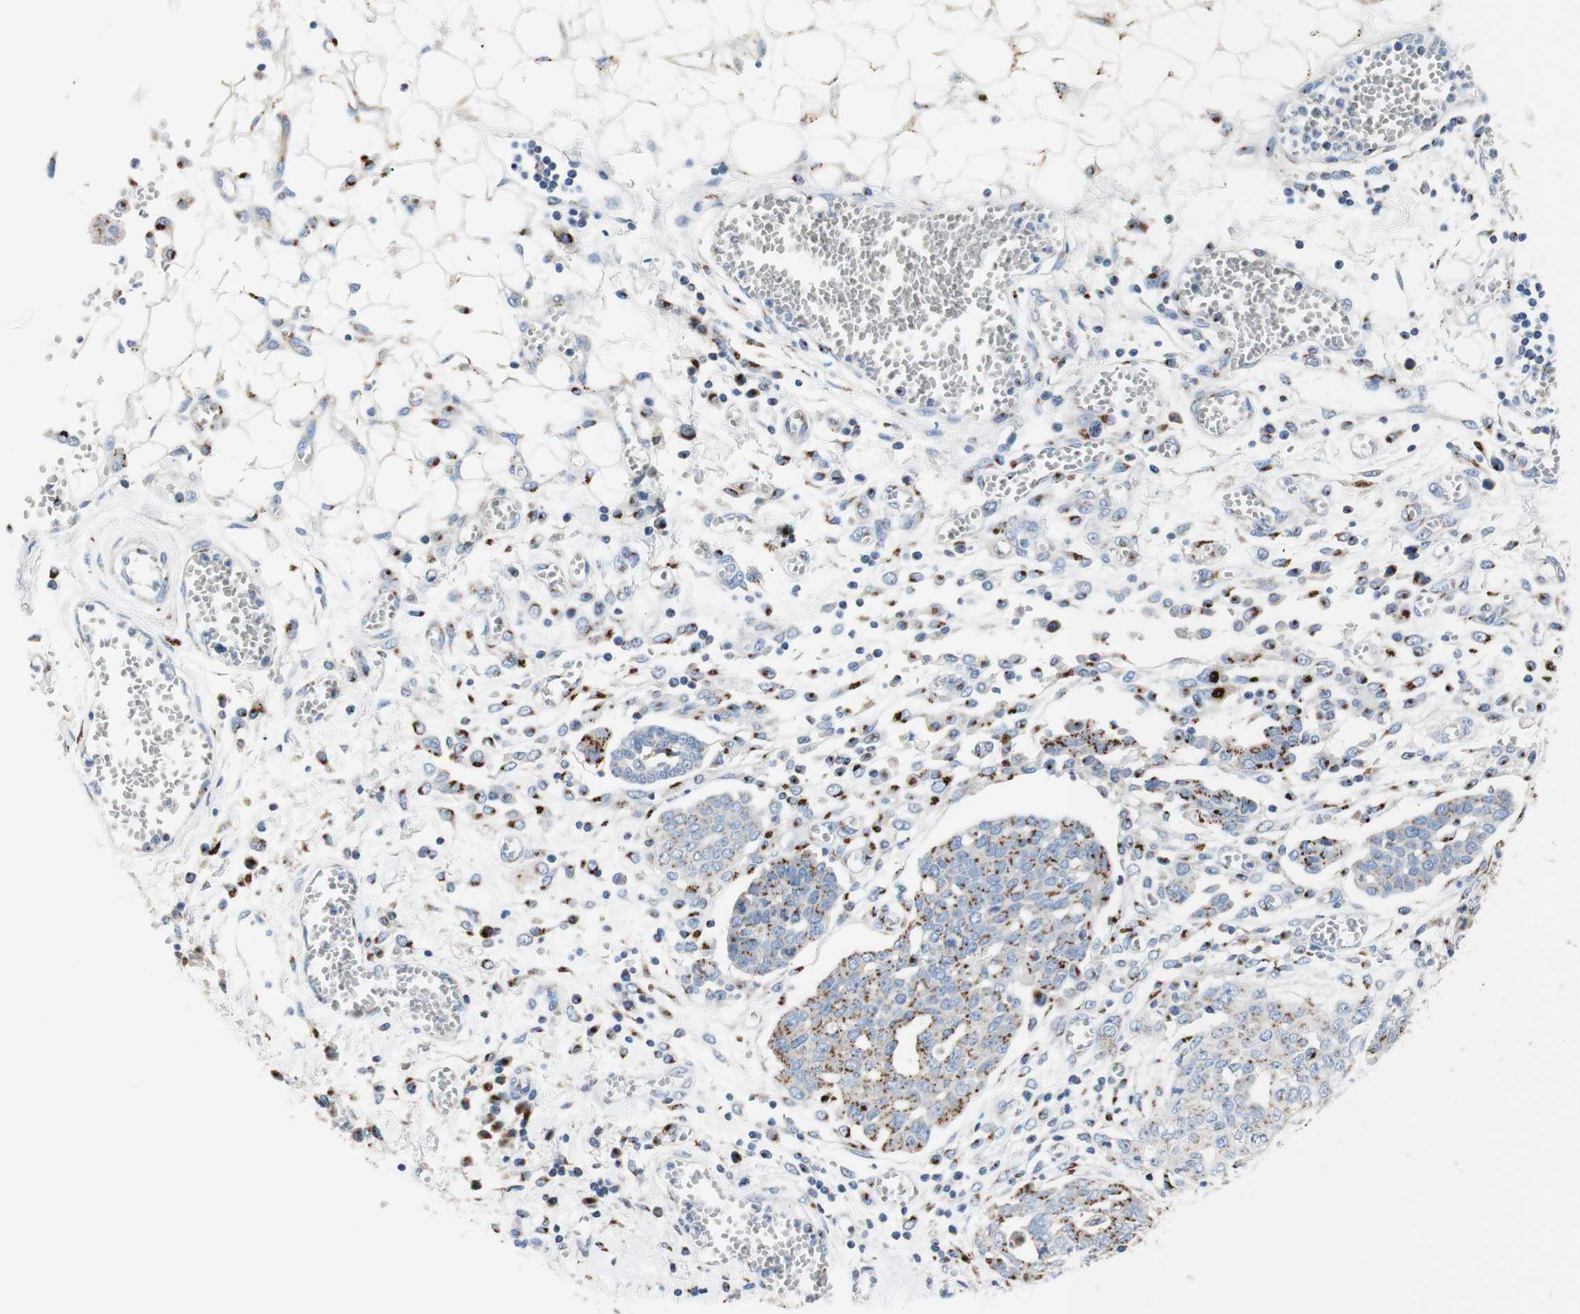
{"staining": {"intensity": "moderate", "quantity": "25%-75%", "location": "cytoplasmic/membranous"}, "tissue": "ovarian cancer", "cell_type": "Tumor cells", "image_type": "cancer", "snomed": [{"axis": "morphology", "description": "Cystadenocarcinoma, serous, NOS"}, {"axis": "topography", "description": "Soft tissue"}, {"axis": "topography", "description": "Ovary"}], "caption": "Ovarian cancer (serous cystadenocarcinoma) stained with a protein marker shows moderate staining in tumor cells.", "gene": "GALNT2", "patient": {"sex": "female", "age": 57}}